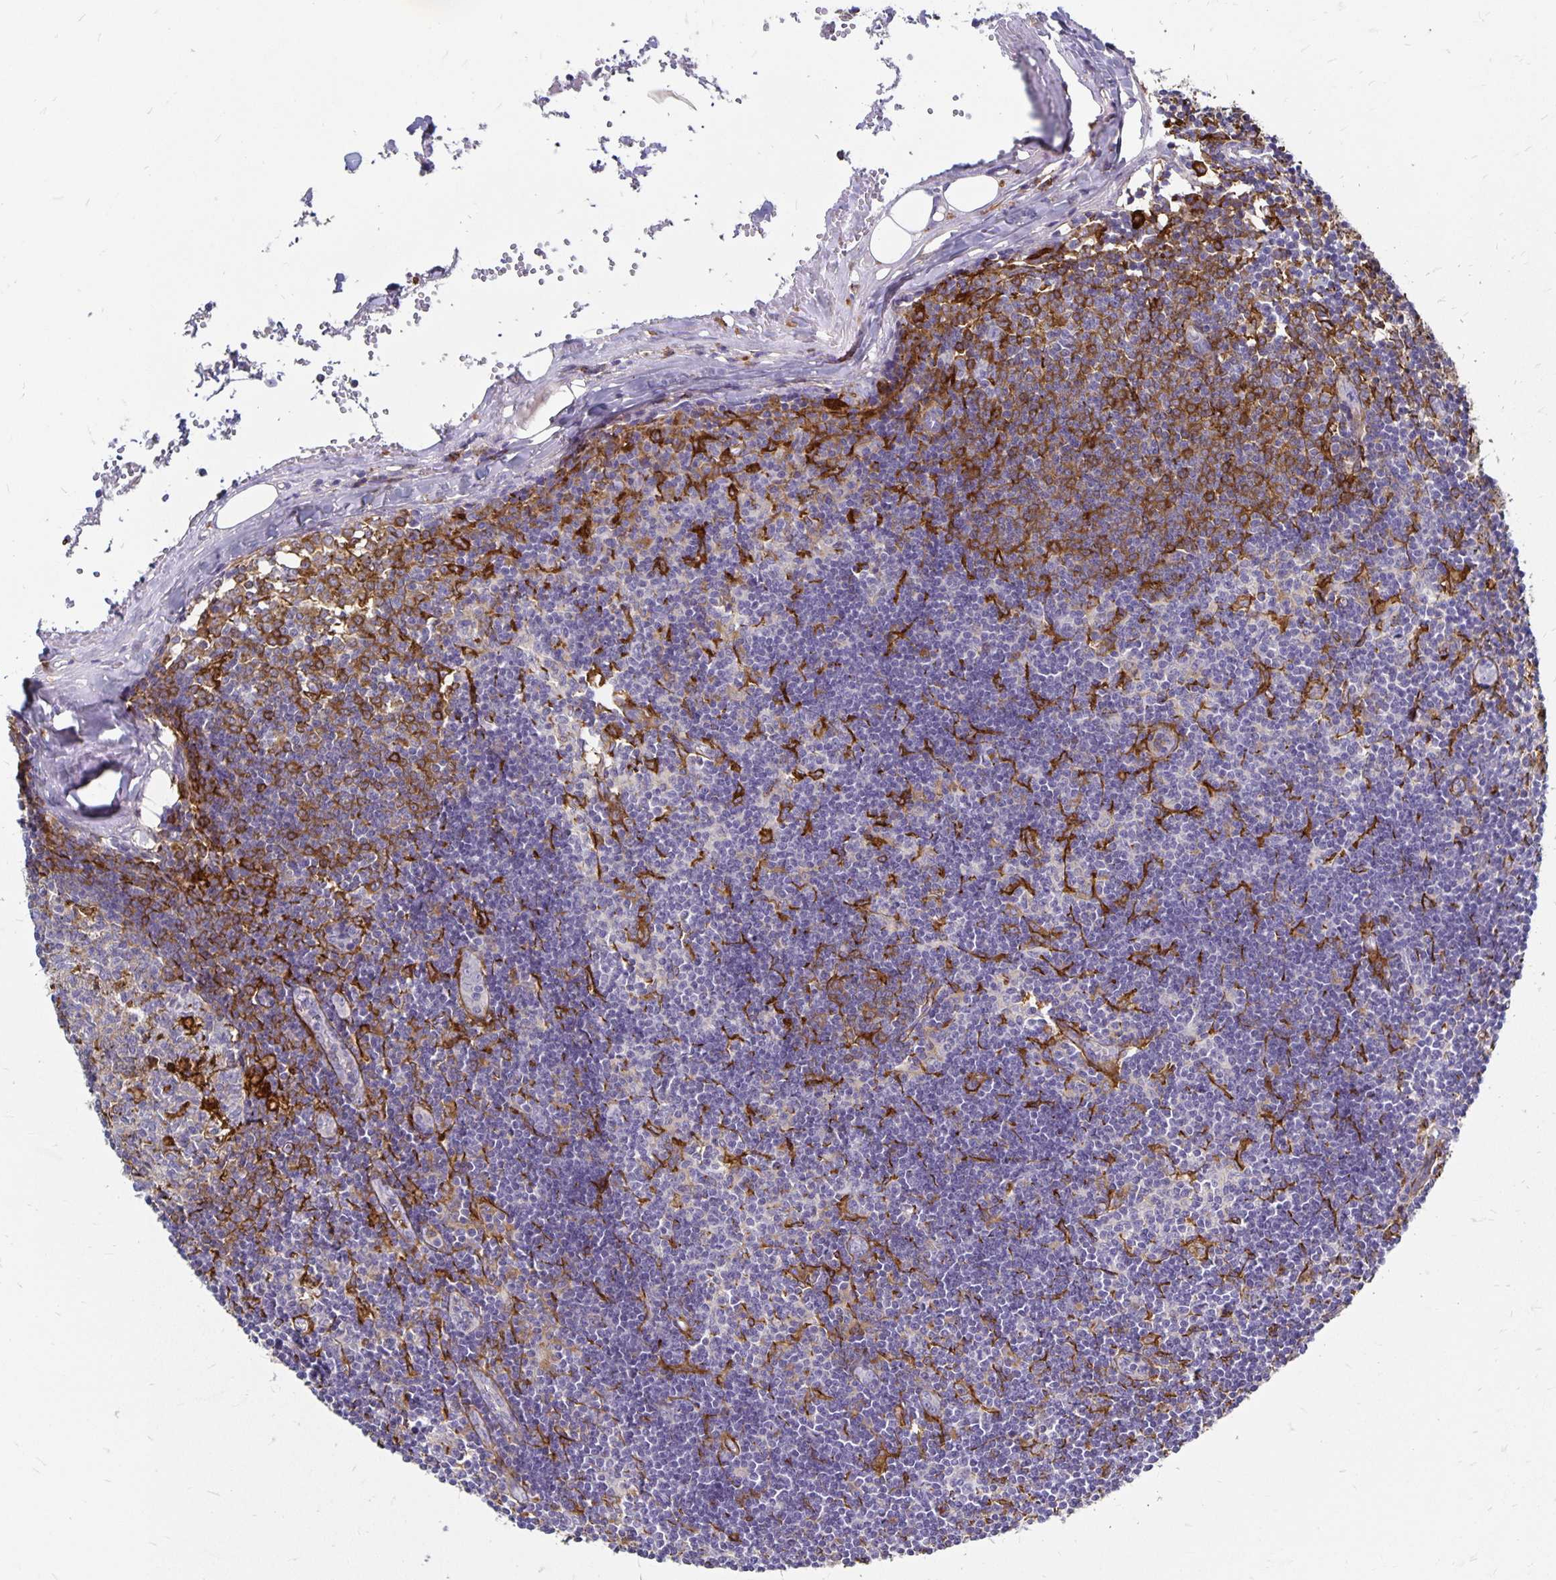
{"staining": {"intensity": "strong", "quantity": "<25%", "location": "cytoplasmic/membranous"}, "tissue": "lymph node", "cell_type": "Germinal center cells", "image_type": "normal", "snomed": [{"axis": "morphology", "description": "Normal tissue, NOS"}, {"axis": "topography", "description": "Lymph node"}], "caption": "IHC of unremarkable lymph node shows medium levels of strong cytoplasmic/membranous staining in approximately <25% of germinal center cells. The staining was performed using DAB (3,3'-diaminobenzidine), with brown indicating positive protein expression. Nuclei are stained blue with hematoxylin.", "gene": "TNS3", "patient": {"sex": "female", "age": 31}}